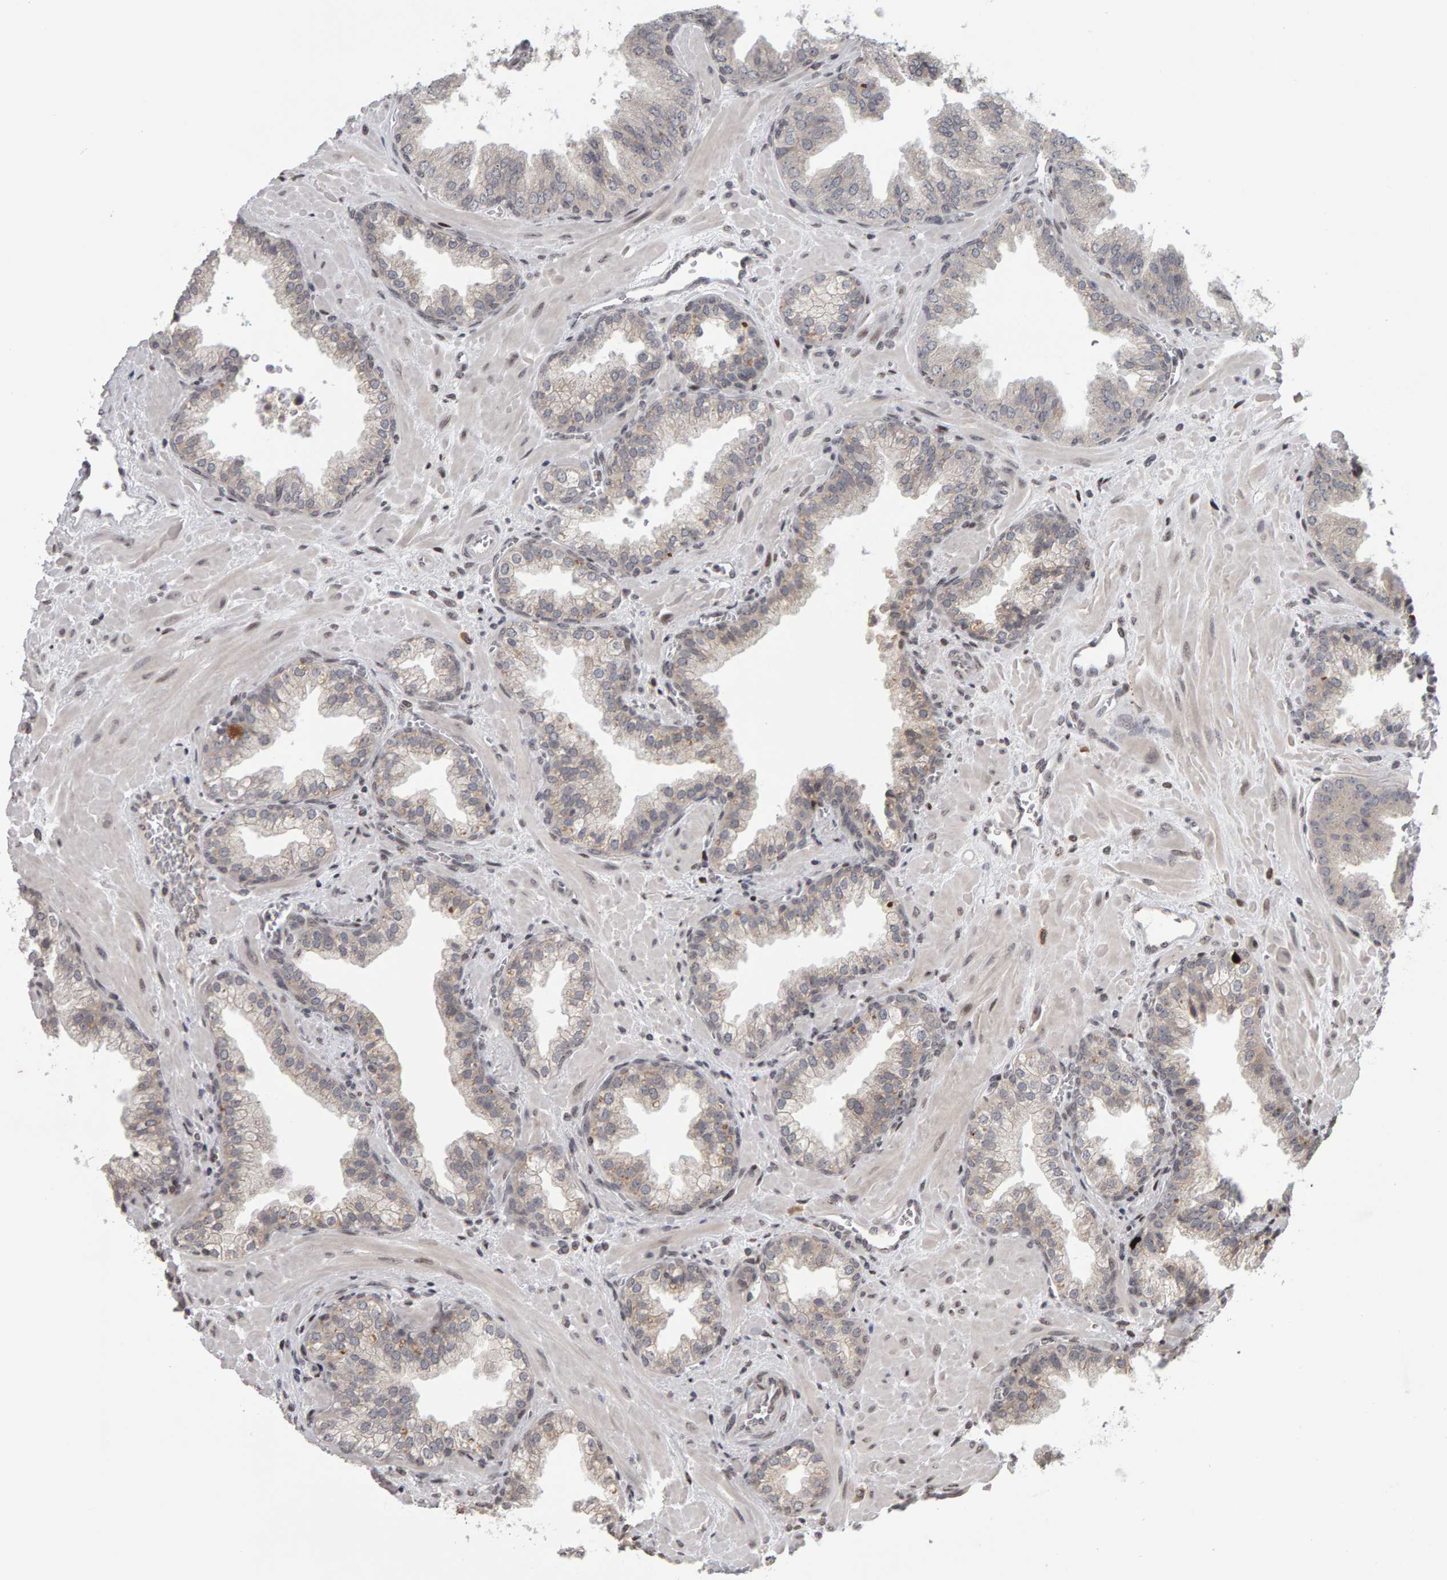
{"staining": {"intensity": "weak", "quantity": "<25%", "location": "cytoplasmic/membranous"}, "tissue": "prostate cancer", "cell_type": "Tumor cells", "image_type": "cancer", "snomed": [{"axis": "morphology", "description": "Adenocarcinoma, Low grade"}, {"axis": "topography", "description": "Prostate"}], "caption": "Immunohistochemical staining of prostate adenocarcinoma (low-grade) shows no significant staining in tumor cells.", "gene": "TRAM1", "patient": {"sex": "male", "age": 71}}